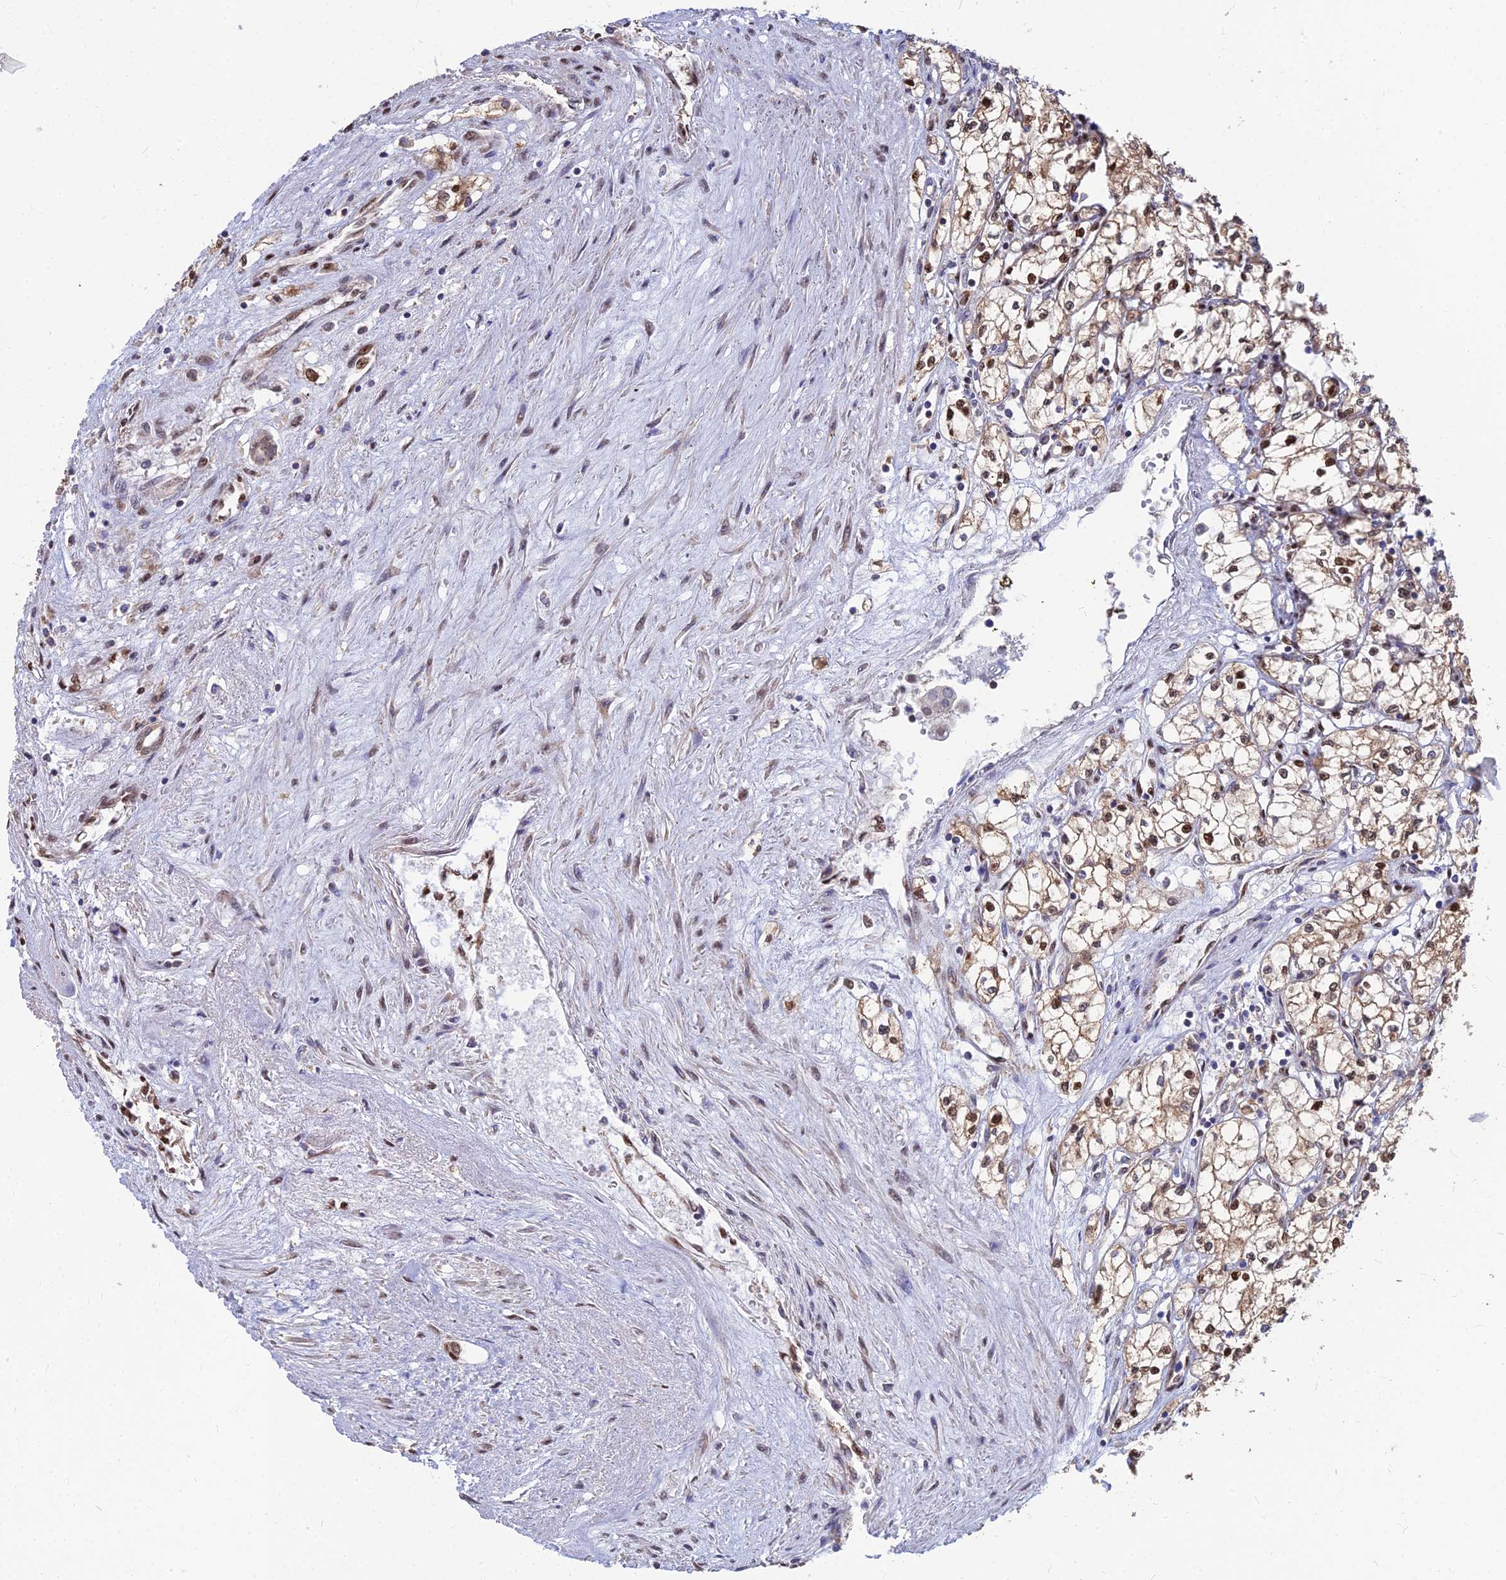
{"staining": {"intensity": "moderate", "quantity": "25%-75%", "location": "nuclear"}, "tissue": "renal cancer", "cell_type": "Tumor cells", "image_type": "cancer", "snomed": [{"axis": "morphology", "description": "Adenocarcinoma, NOS"}, {"axis": "topography", "description": "Kidney"}], "caption": "Human adenocarcinoma (renal) stained with a protein marker shows moderate staining in tumor cells.", "gene": "DNPEP", "patient": {"sex": "male", "age": 59}}